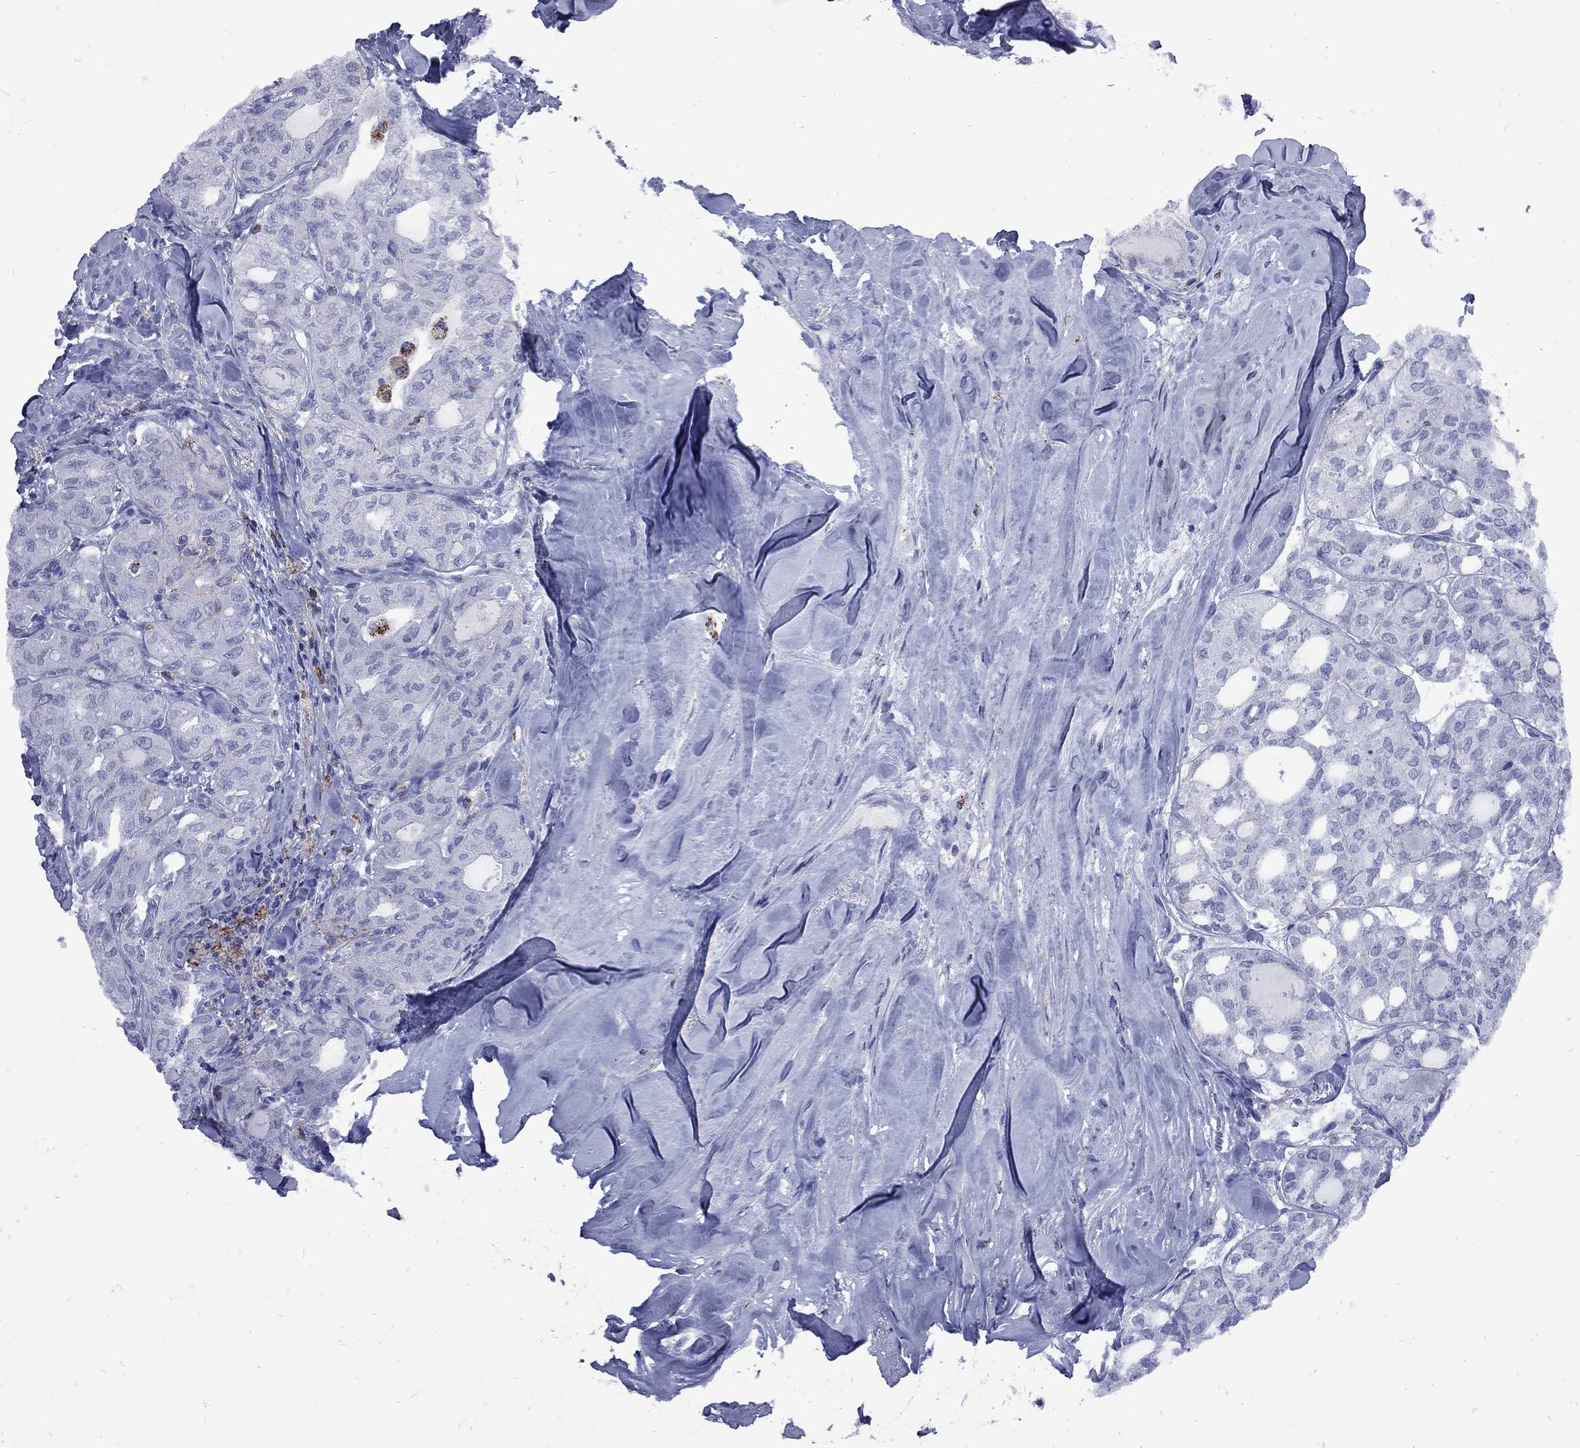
{"staining": {"intensity": "negative", "quantity": "none", "location": "none"}, "tissue": "thyroid cancer", "cell_type": "Tumor cells", "image_type": "cancer", "snomed": [{"axis": "morphology", "description": "Follicular adenoma carcinoma, NOS"}, {"axis": "topography", "description": "Thyroid gland"}], "caption": "Immunohistochemistry (IHC) of follicular adenoma carcinoma (thyroid) exhibits no positivity in tumor cells.", "gene": "SESTD1", "patient": {"sex": "male", "age": 75}}